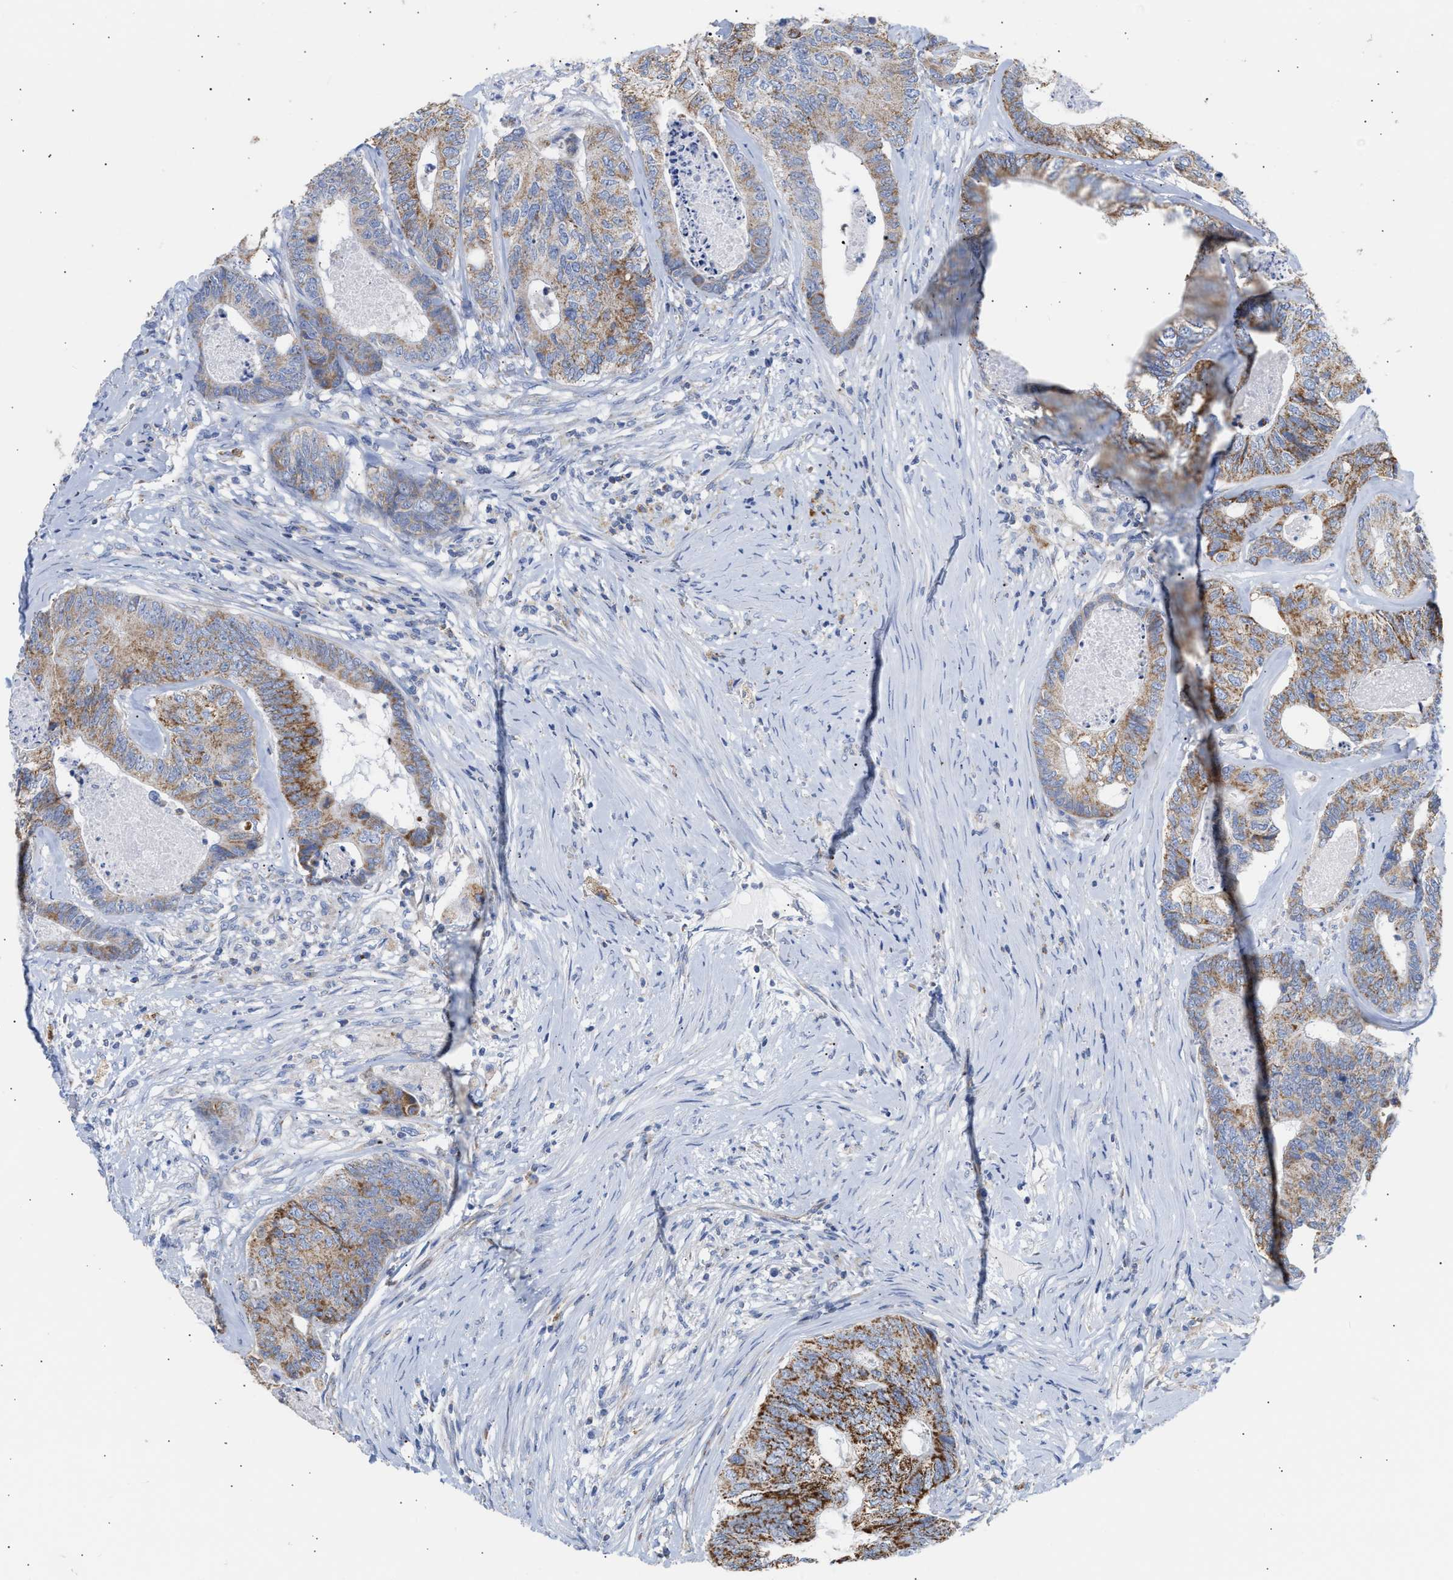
{"staining": {"intensity": "moderate", "quantity": ">75%", "location": "cytoplasmic/membranous"}, "tissue": "colorectal cancer", "cell_type": "Tumor cells", "image_type": "cancer", "snomed": [{"axis": "morphology", "description": "Adenocarcinoma, NOS"}, {"axis": "topography", "description": "Colon"}], "caption": "Immunohistochemical staining of adenocarcinoma (colorectal) reveals medium levels of moderate cytoplasmic/membranous positivity in about >75% of tumor cells. Immunohistochemistry stains the protein of interest in brown and the nuclei are stained blue.", "gene": "ACOT13", "patient": {"sex": "female", "age": 67}}